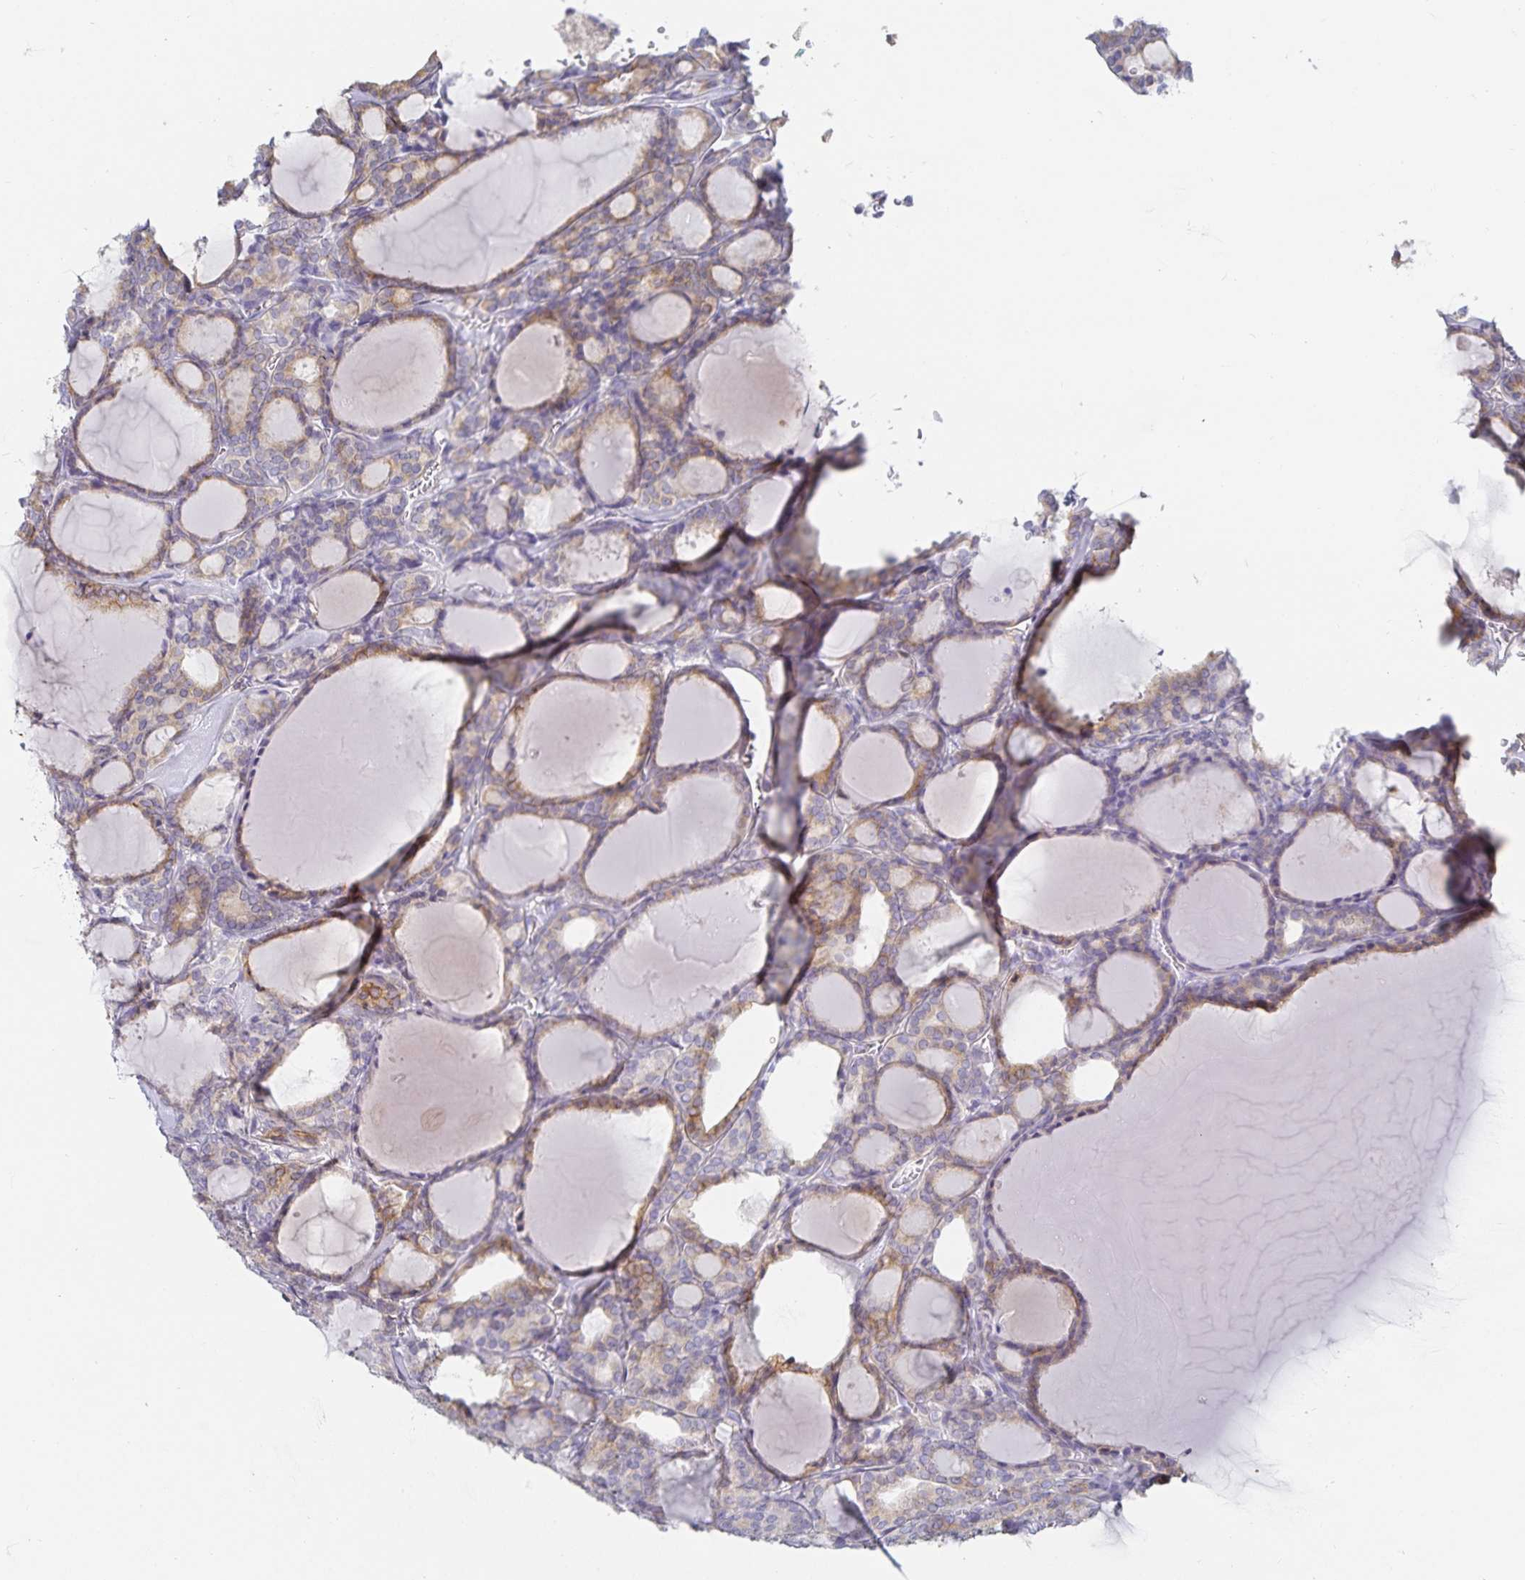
{"staining": {"intensity": "weak", "quantity": ">75%", "location": "cytoplasmic/membranous"}, "tissue": "thyroid cancer", "cell_type": "Tumor cells", "image_type": "cancer", "snomed": [{"axis": "morphology", "description": "Follicular adenoma carcinoma, NOS"}, {"axis": "topography", "description": "Thyroid gland"}], "caption": "A low amount of weak cytoplasmic/membranous positivity is seen in about >75% of tumor cells in thyroid cancer (follicular adenoma carcinoma) tissue.", "gene": "SFTPA1", "patient": {"sex": "male", "age": 74}}